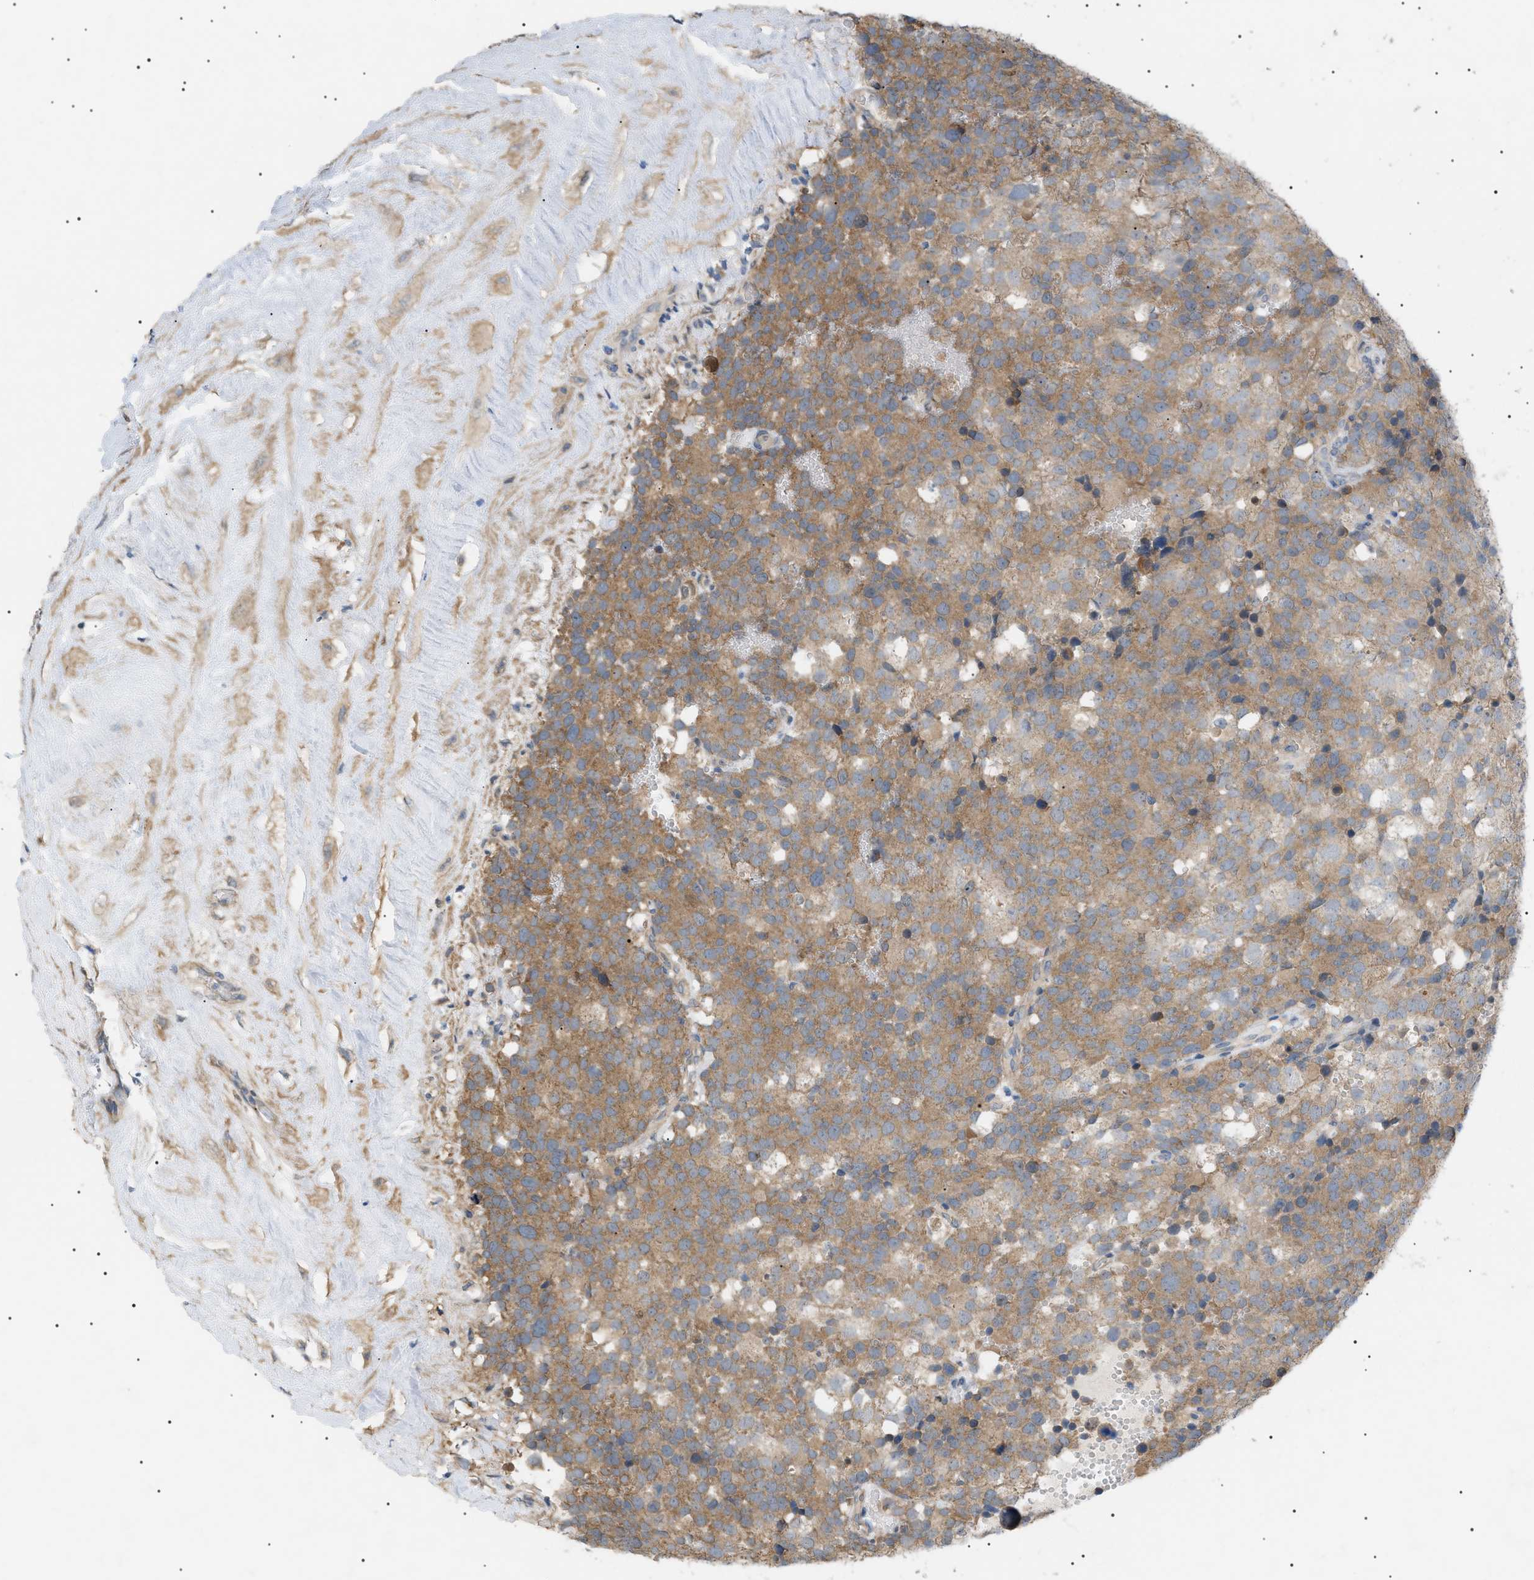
{"staining": {"intensity": "moderate", "quantity": ">75%", "location": "cytoplasmic/membranous"}, "tissue": "testis cancer", "cell_type": "Tumor cells", "image_type": "cancer", "snomed": [{"axis": "morphology", "description": "Seminoma, NOS"}, {"axis": "topography", "description": "Testis"}], "caption": "Moderate cytoplasmic/membranous protein expression is seen in approximately >75% of tumor cells in testis seminoma.", "gene": "IRS2", "patient": {"sex": "male", "age": 71}}